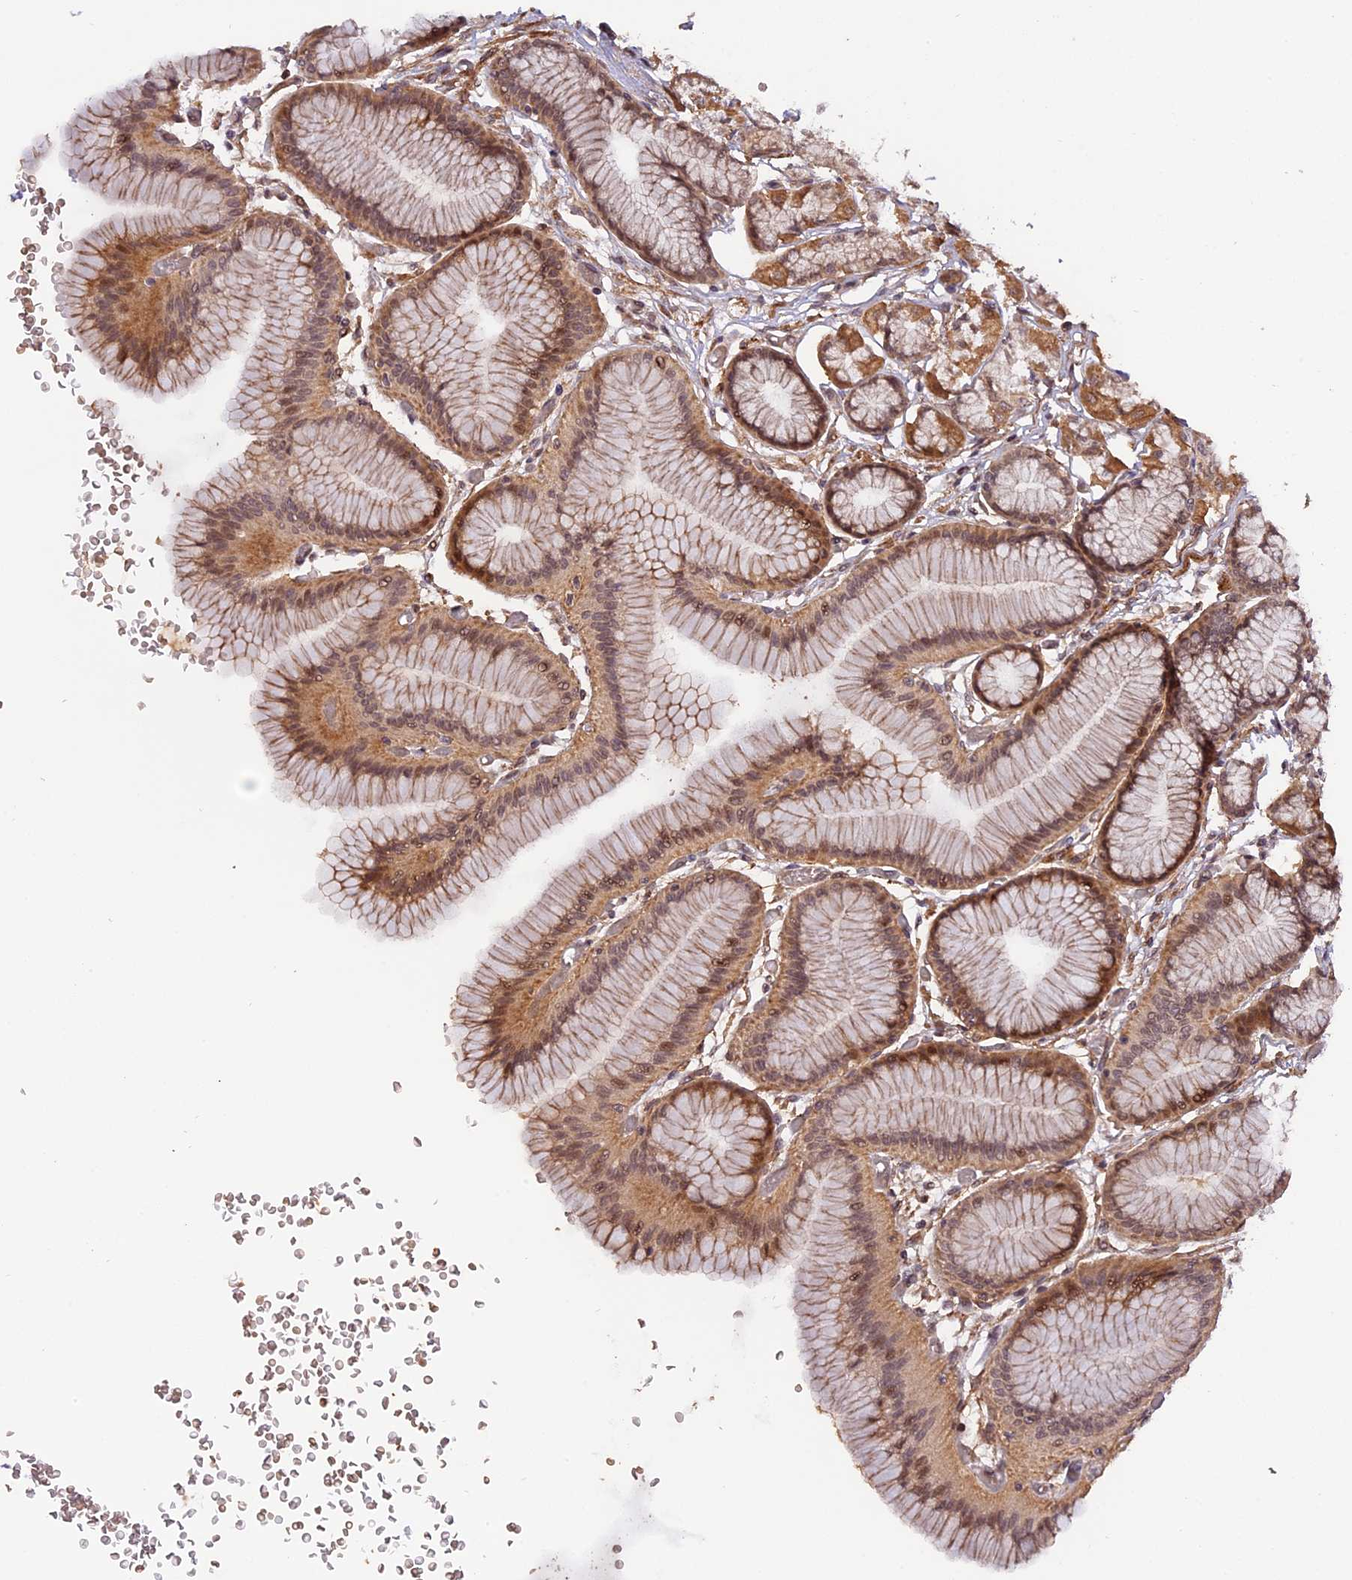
{"staining": {"intensity": "moderate", "quantity": ">75%", "location": "cytoplasmic/membranous,nuclear"}, "tissue": "stomach", "cell_type": "Glandular cells", "image_type": "normal", "snomed": [{"axis": "morphology", "description": "Normal tissue, NOS"}, {"axis": "morphology", "description": "Adenocarcinoma, NOS"}, {"axis": "morphology", "description": "Adenocarcinoma, High grade"}, {"axis": "topography", "description": "Stomach, upper"}, {"axis": "topography", "description": "Stomach"}], "caption": "Glandular cells exhibit medium levels of moderate cytoplasmic/membranous,nuclear staining in about >75% of cells in benign stomach. The staining is performed using DAB (3,3'-diaminobenzidine) brown chromogen to label protein expression. The nuclei are counter-stained blue using hematoxylin.", "gene": "ZNF480", "patient": {"sex": "female", "age": 65}}